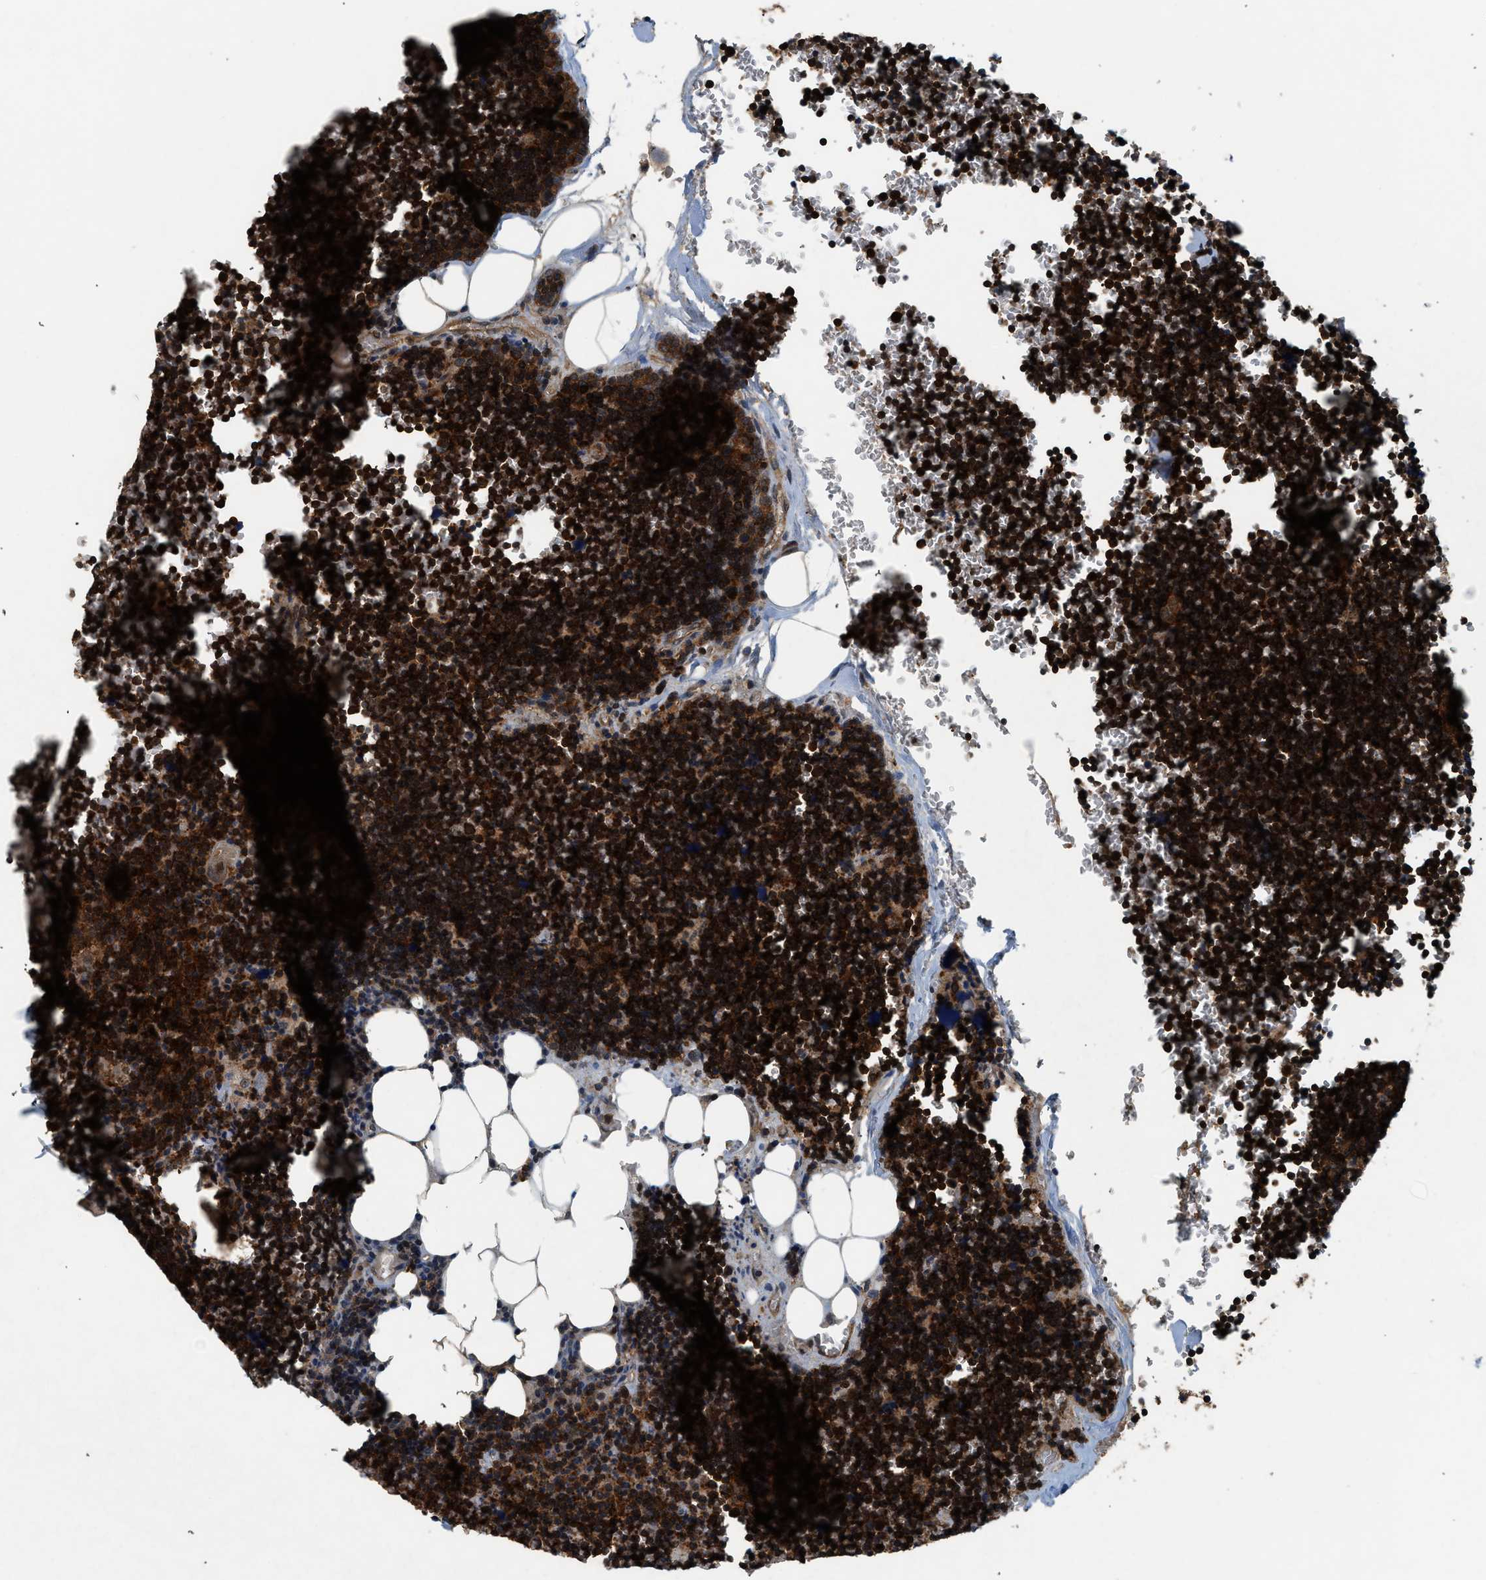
{"staining": {"intensity": "strong", "quantity": ">75%", "location": "cytoplasmic/membranous"}, "tissue": "lymph node", "cell_type": "Germinal center cells", "image_type": "normal", "snomed": [{"axis": "morphology", "description": "Normal tissue, NOS"}, {"axis": "topography", "description": "Lymph node"}], "caption": "About >75% of germinal center cells in unremarkable lymph node exhibit strong cytoplasmic/membranous protein expression as visualized by brown immunohistochemical staining.", "gene": "OXSR1", "patient": {"sex": "male", "age": 33}}